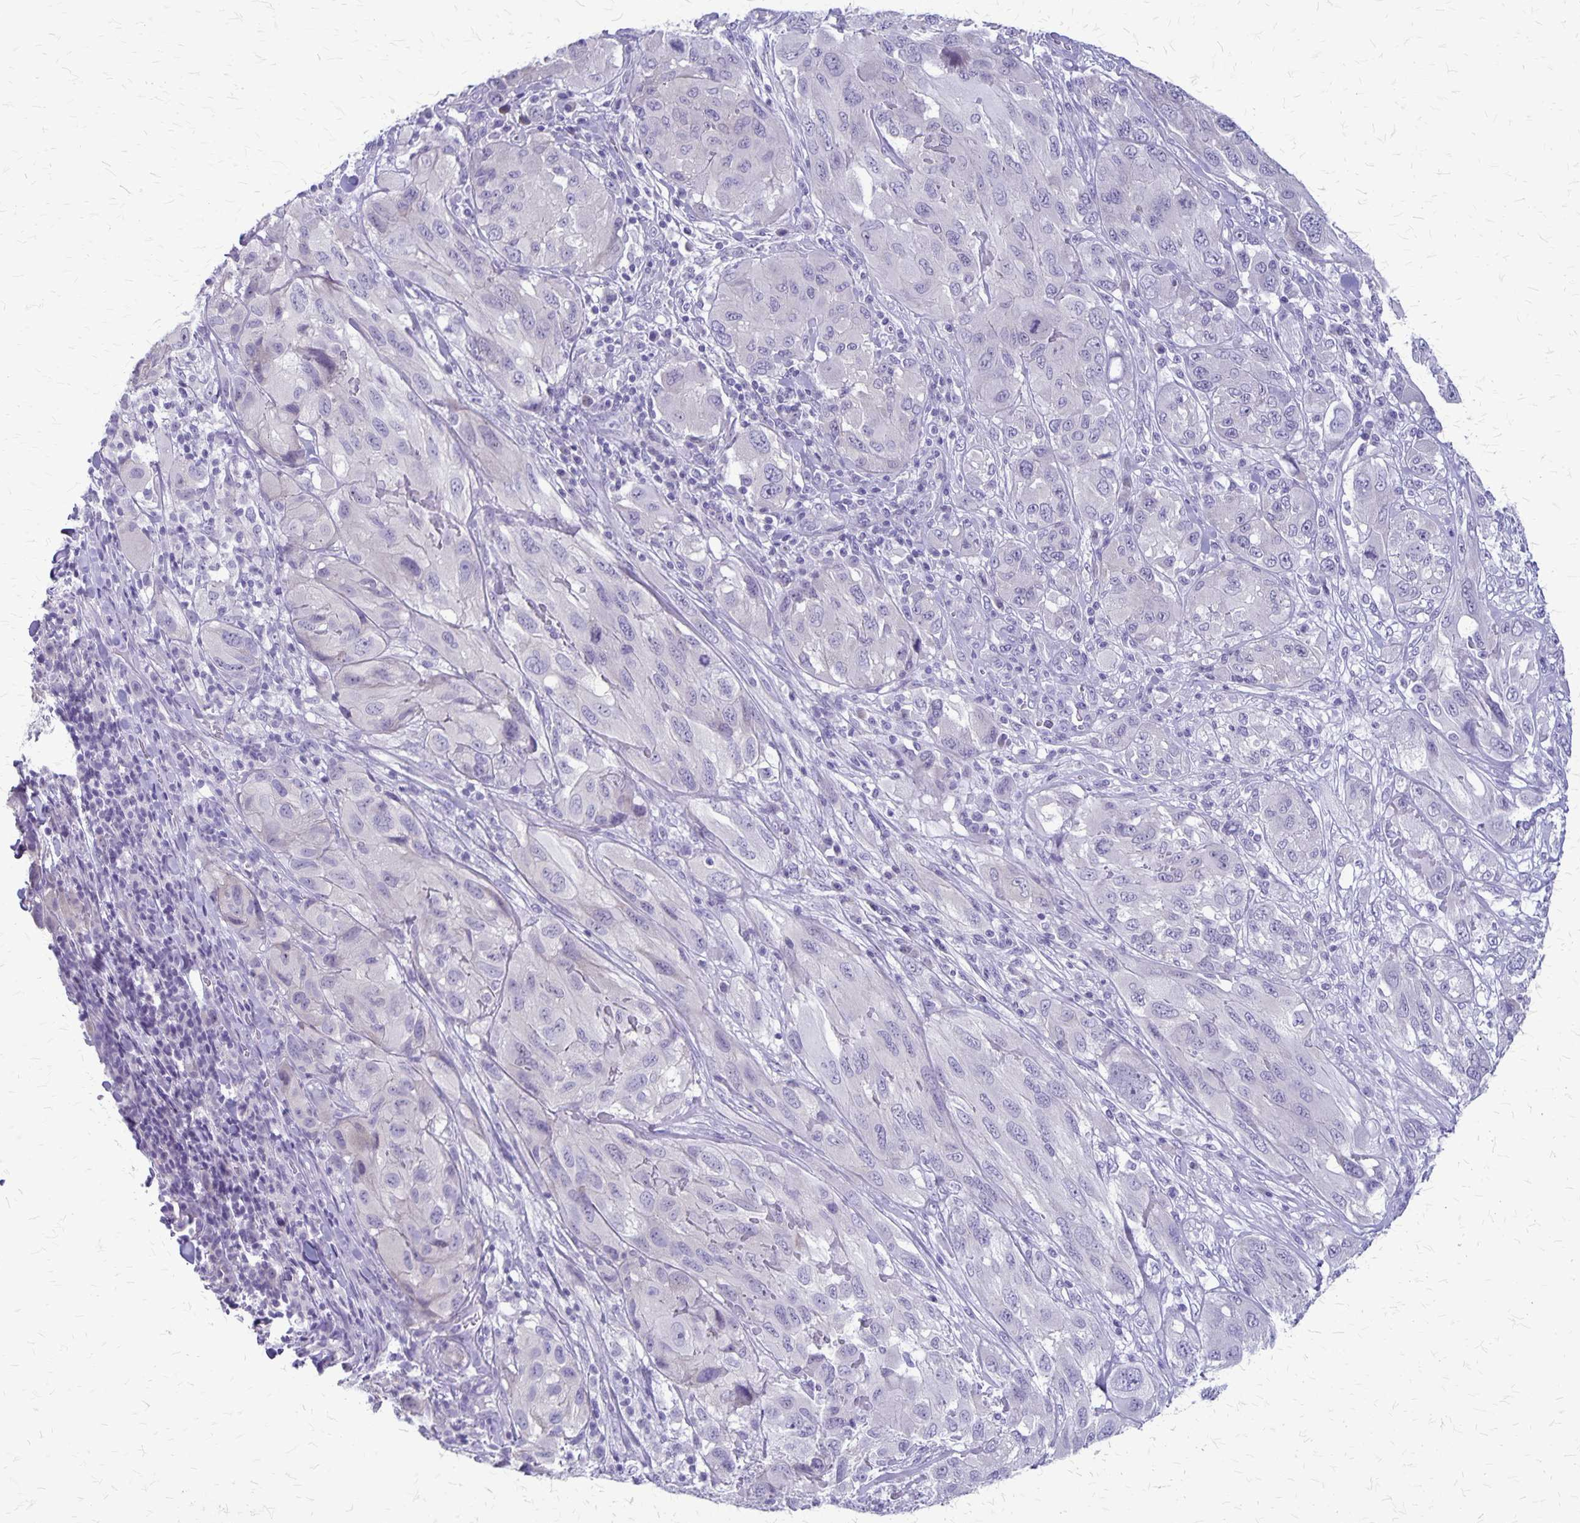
{"staining": {"intensity": "negative", "quantity": "none", "location": "none"}, "tissue": "melanoma", "cell_type": "Tumor cells", "image_type": "cancer", "snomed": [{"axis": "morphology", "description": "Malignant melanoma, NOS"}, {"axis": "topography", "description": "Skin"}], "caption": "Image shows no protein expression in tumor cells of malignant melanoma tissue. (DAB (3,3'-diaminobenzidine) immunohistochemistry, high magnification).", "gene": "PLXNB3", "patient": {"sex": "female", "age": 91}}